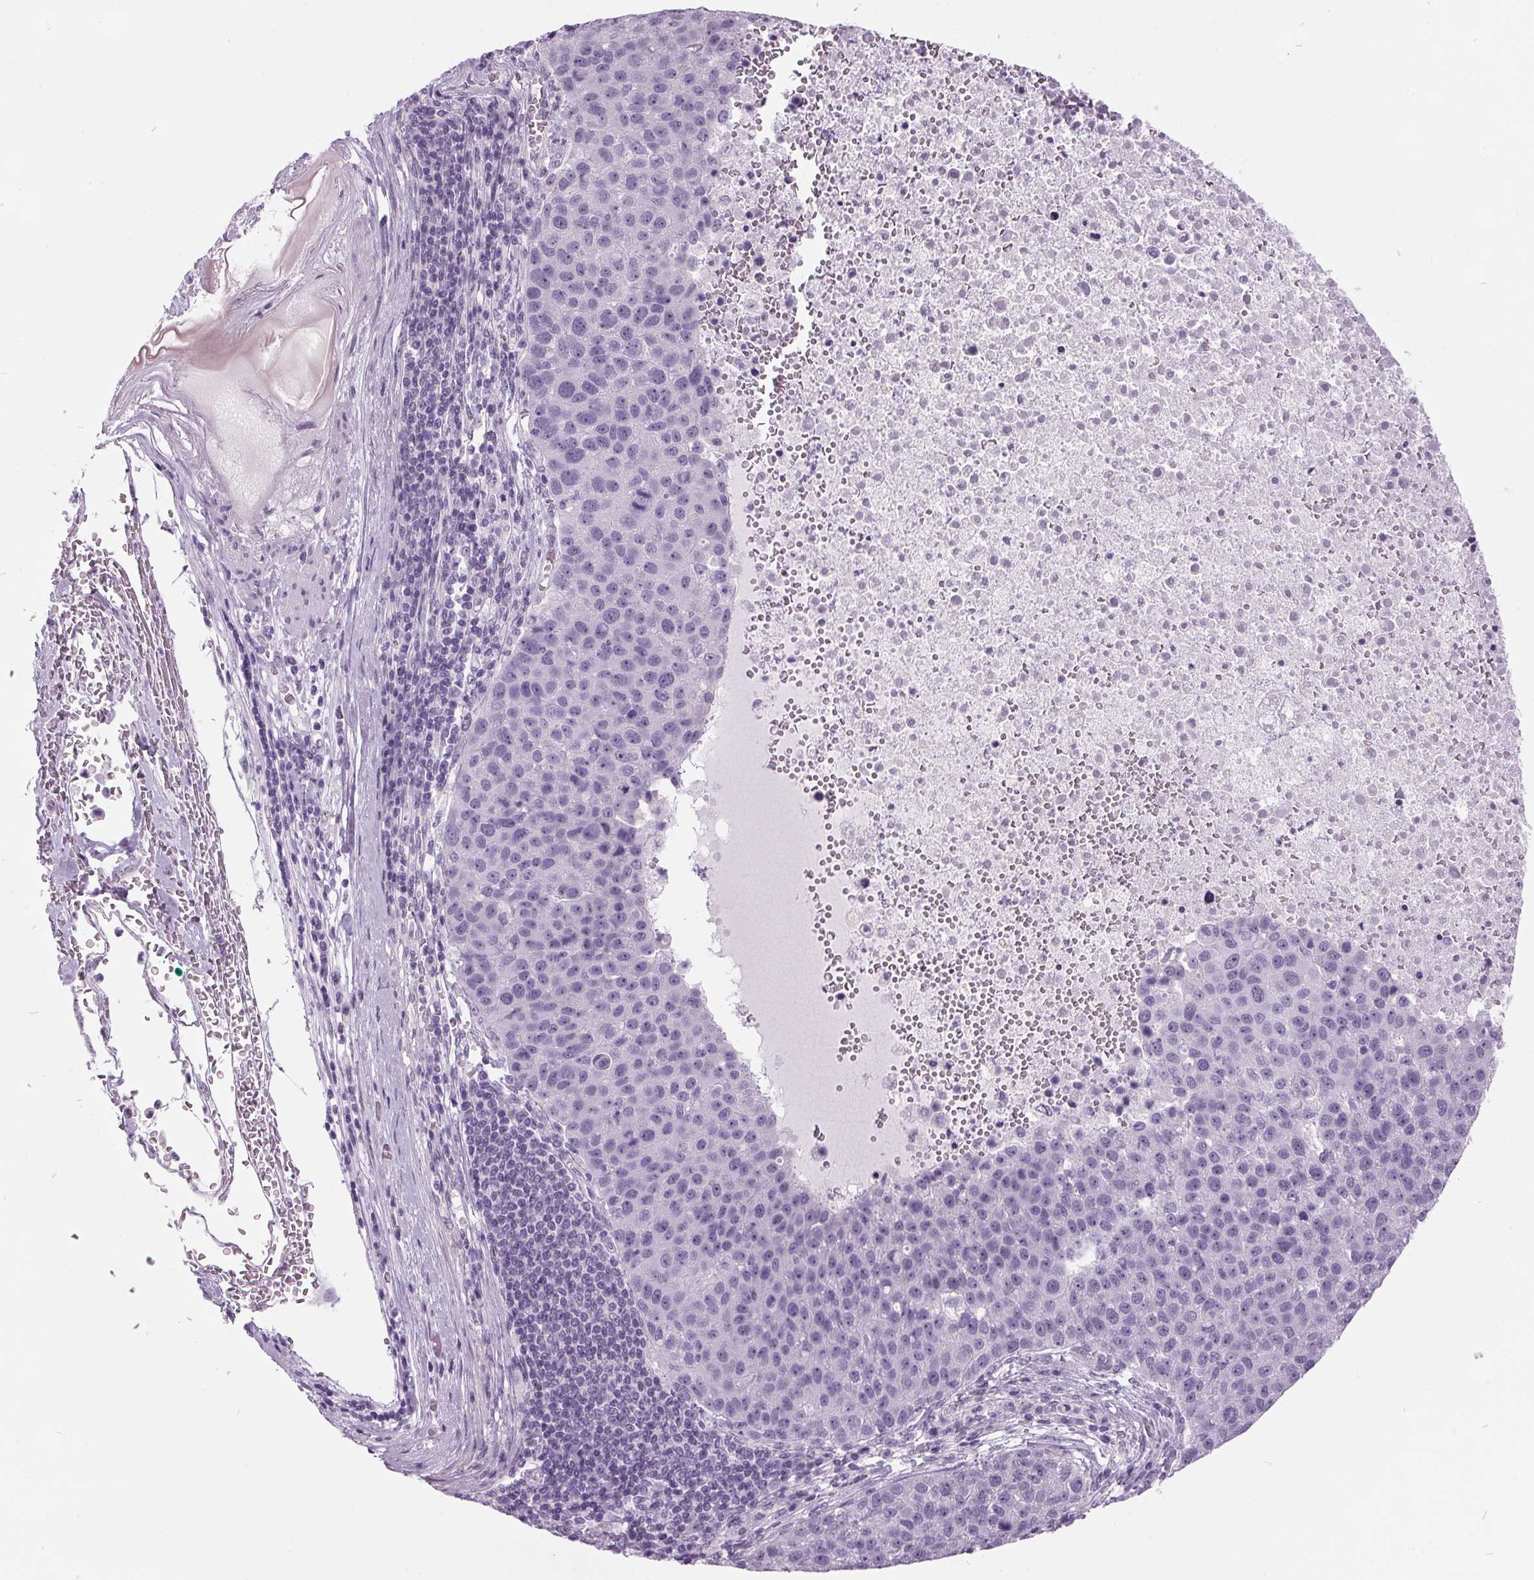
{"staining": {"intensity": "negative", "quantity": "none", "location": "none"}, "tissue": "pancreatic cancer", "cell_type": "Tumor cells", "image_type": "cancer", "snomed": [{"axis": "morphology", "description": "Adenocarcinoma, NOS"}, {"axis": "topography", "description": "Pancreas"}], "caption": "DAB immunohistochemical staining of human pancreatic cancer demonstrates no significant expression in tumor cells.", "gene": "ODAD2", "patient": {"sex": "female", "age": 61}}